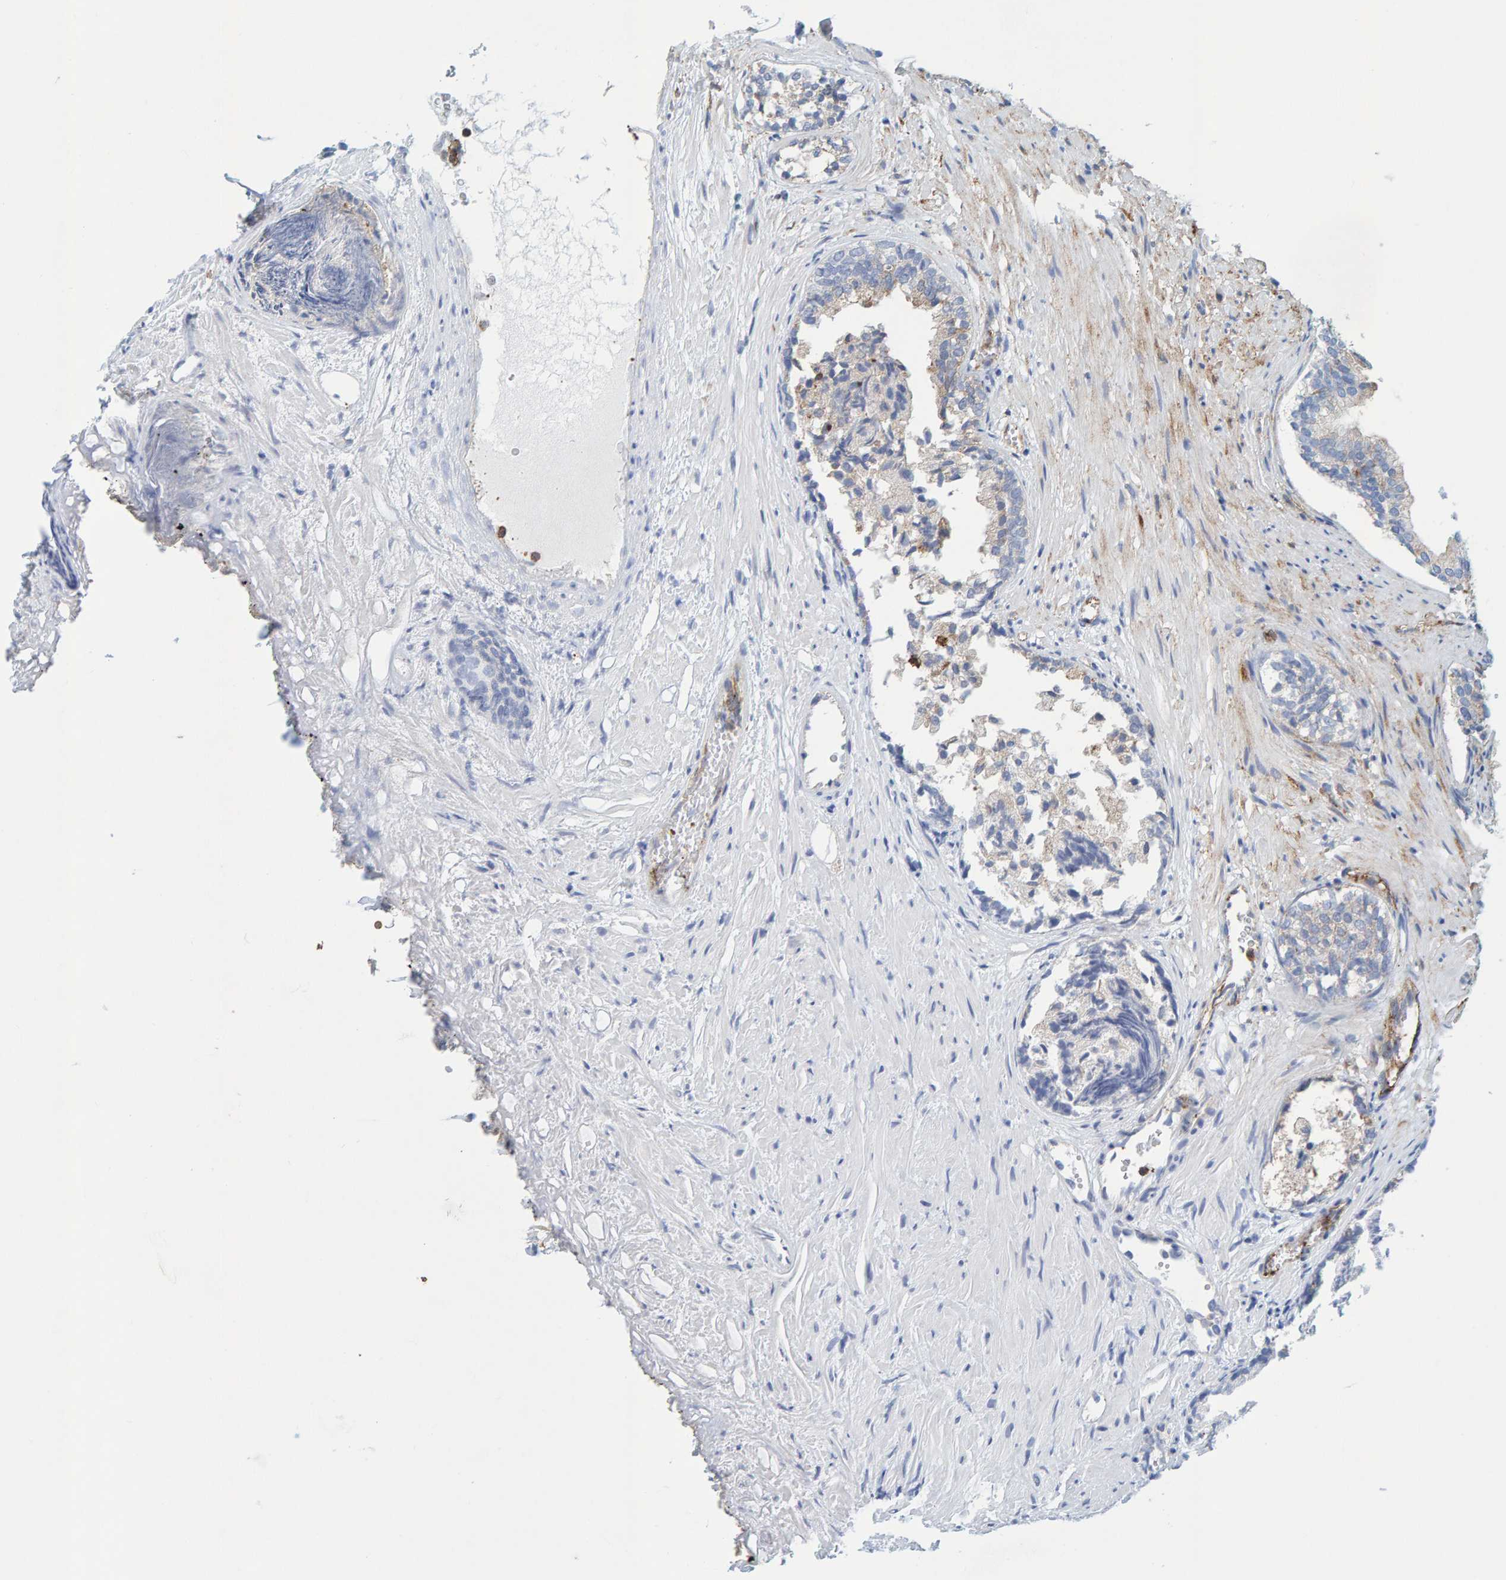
{"staining": {"intensity": "weak", "quantity": "<25%", "location": "cytoplasmic/membranous"}, "tissue": "prostate", "cell_type": "Glandular cells", "image_type": "normal", "snomed": [{"axis": "morphology", "description": "Normal tissue, NOS"}, {"axis": "topography", "description": "Prostate"}], "caption": "The micrograph exhibits no significant staining in glandular cells of prostate.", "gene": "MVP", "patient": {"sex": "male", "age": 76}}